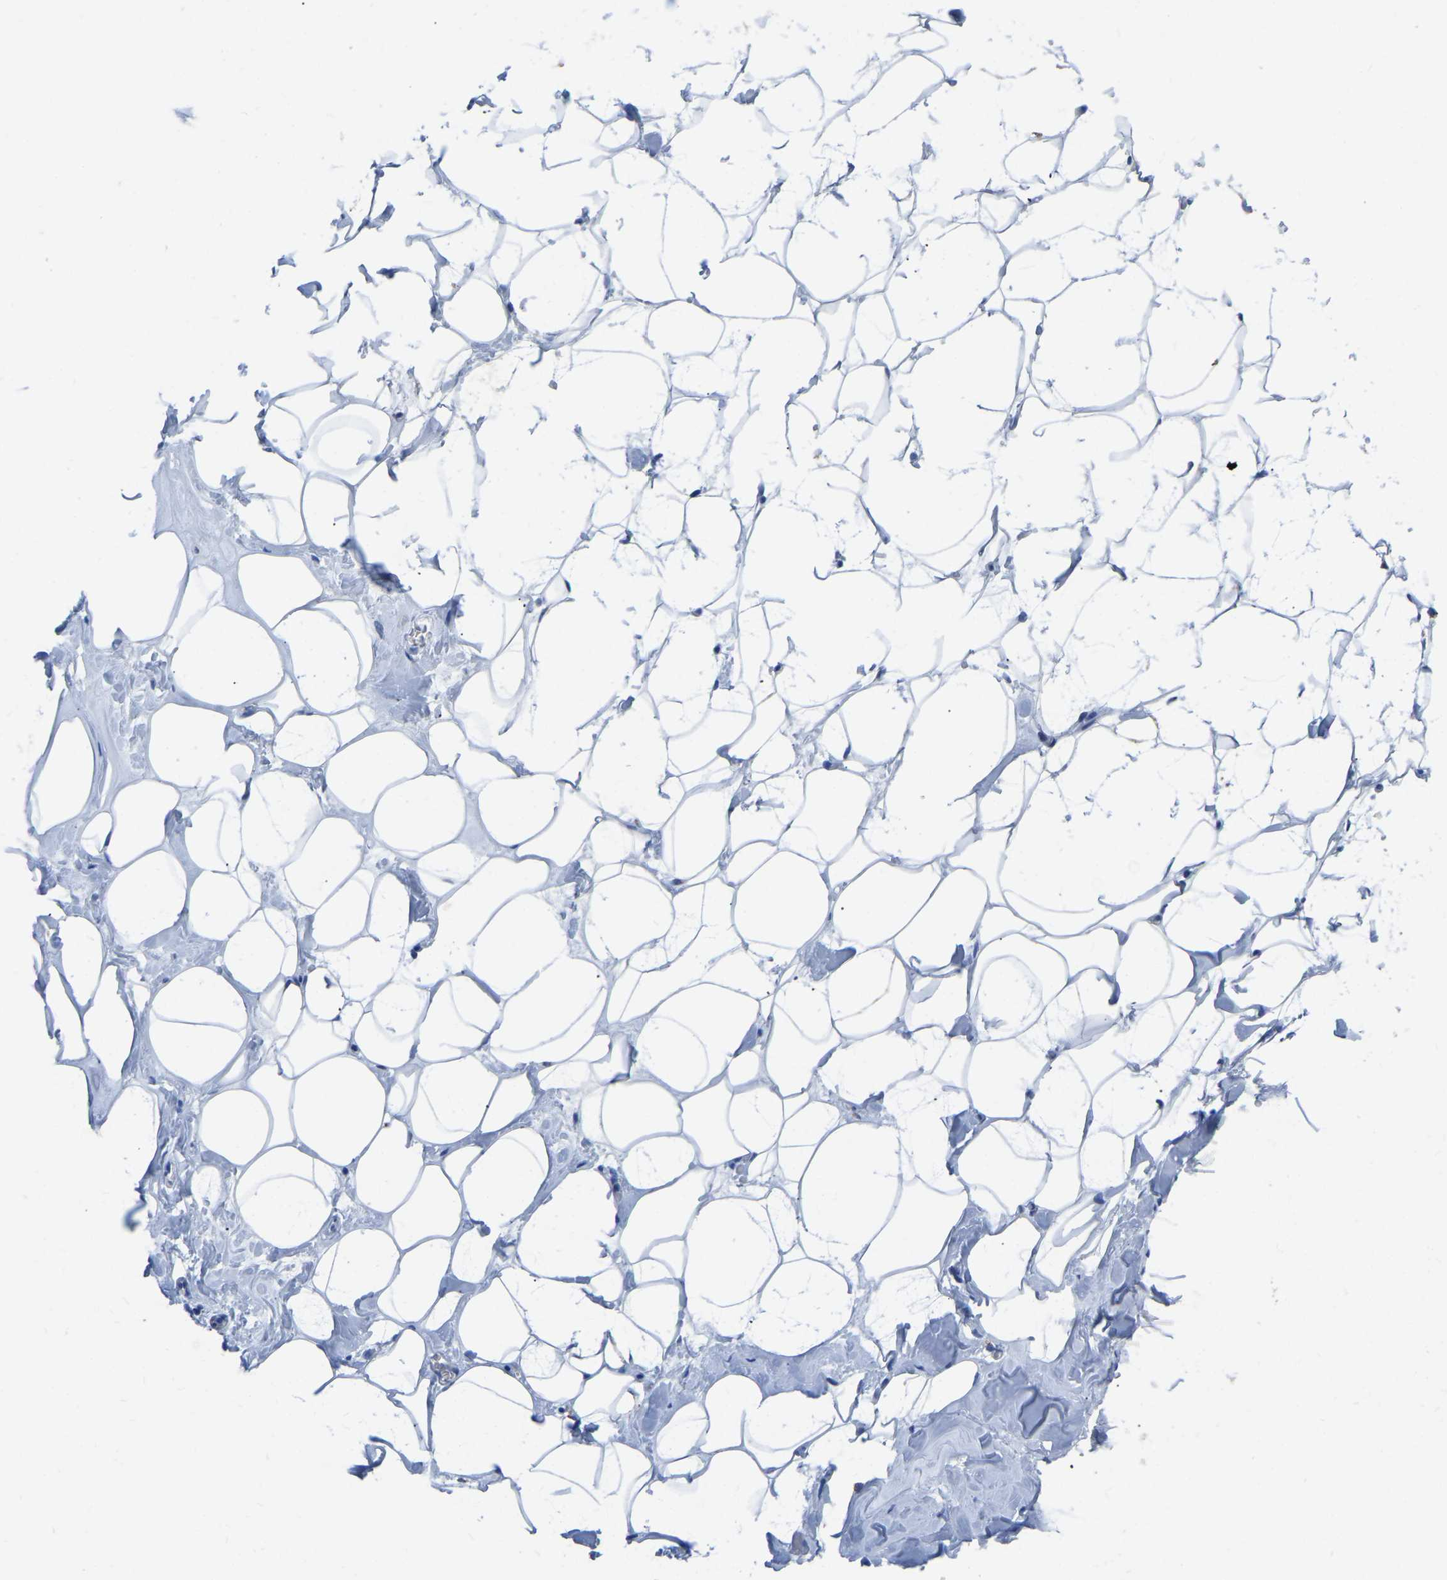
{"staining": {"intensity": "negative", "quantity": "none", "location": "none"}, "tissue": "adipose tissue", "cell_type": "Adipocytes", "image_type": "normal", "snomed": [{"axis": "morphology", "description": "Normal tissue, NOS"}, {"axis": "morphology", "description": "Fibrosis, NOS"}, {"axis": "topography", "description": "Breast"}, {"axis": "topography", "description": "Adipose tissue"}], "caption": "This is a photomicrograph of immunohistochemistry (IHC) staining of unremarkable adipose tissue, which shows no staining in adipocytes.", "gene": "ETFA", "patient": {"sex": "female", "age": 39}}